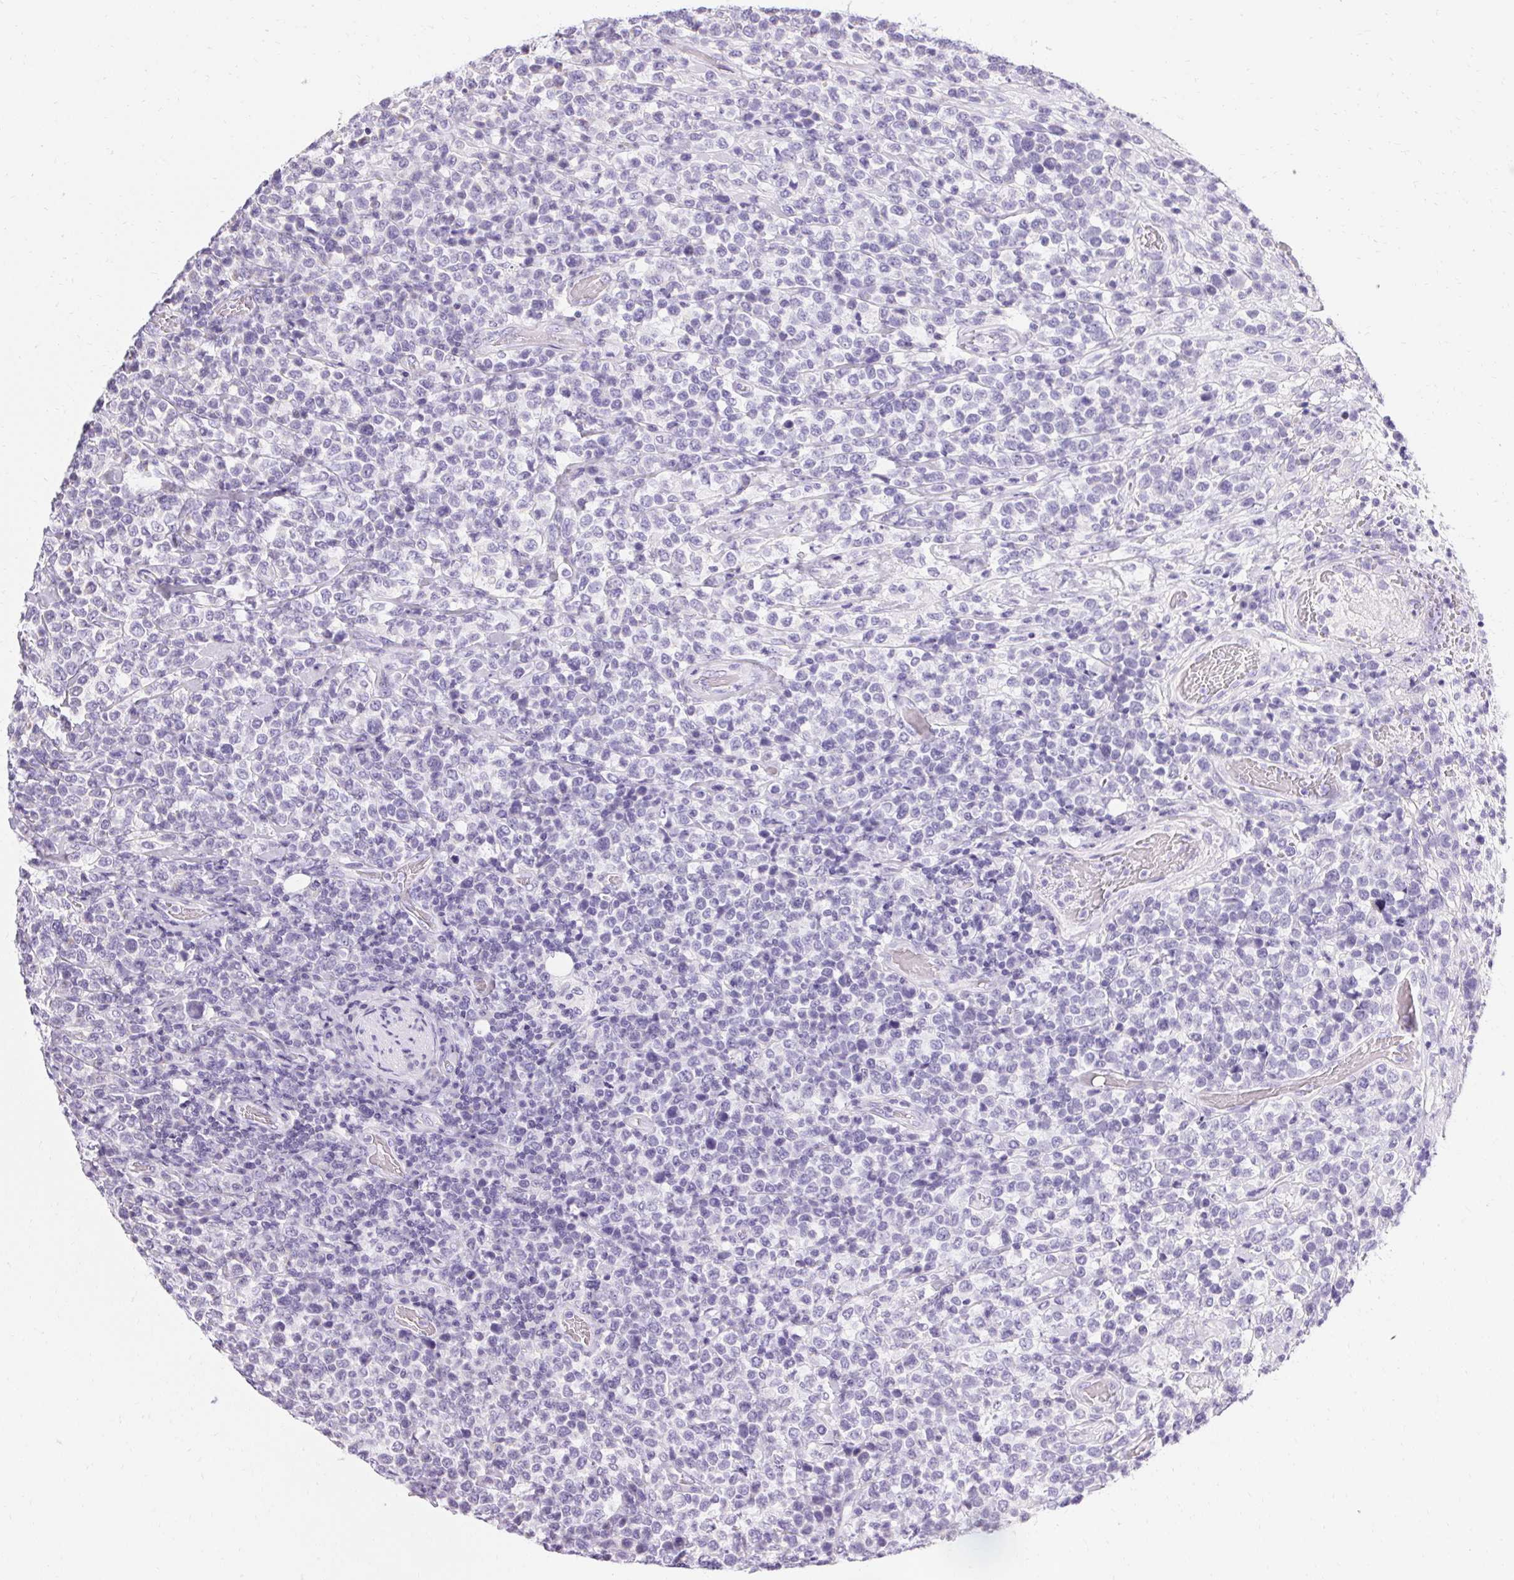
{"staining": {"intensity": "negative", "quantity": "none", "location": "none"}, "tissue": "lymphoma", "cell_type": "Tumor cells", "image_type": "cancer", "snomed": [{"axis": "morphology", "description": "Malignant lymphoma, non-Hodgkin's type, High grade"}, {"axis": "topography", "description": "Soft tissue"}], "caption": "IHC histopathology image of neoplastic tissue: human lymphoma stained with DAB (3,3'-diaminobenzidine) demonstrates no significant protein expression in tumor cells.", "gene": "ASGR2", "patient": {"sex": "female", "age": 56}}